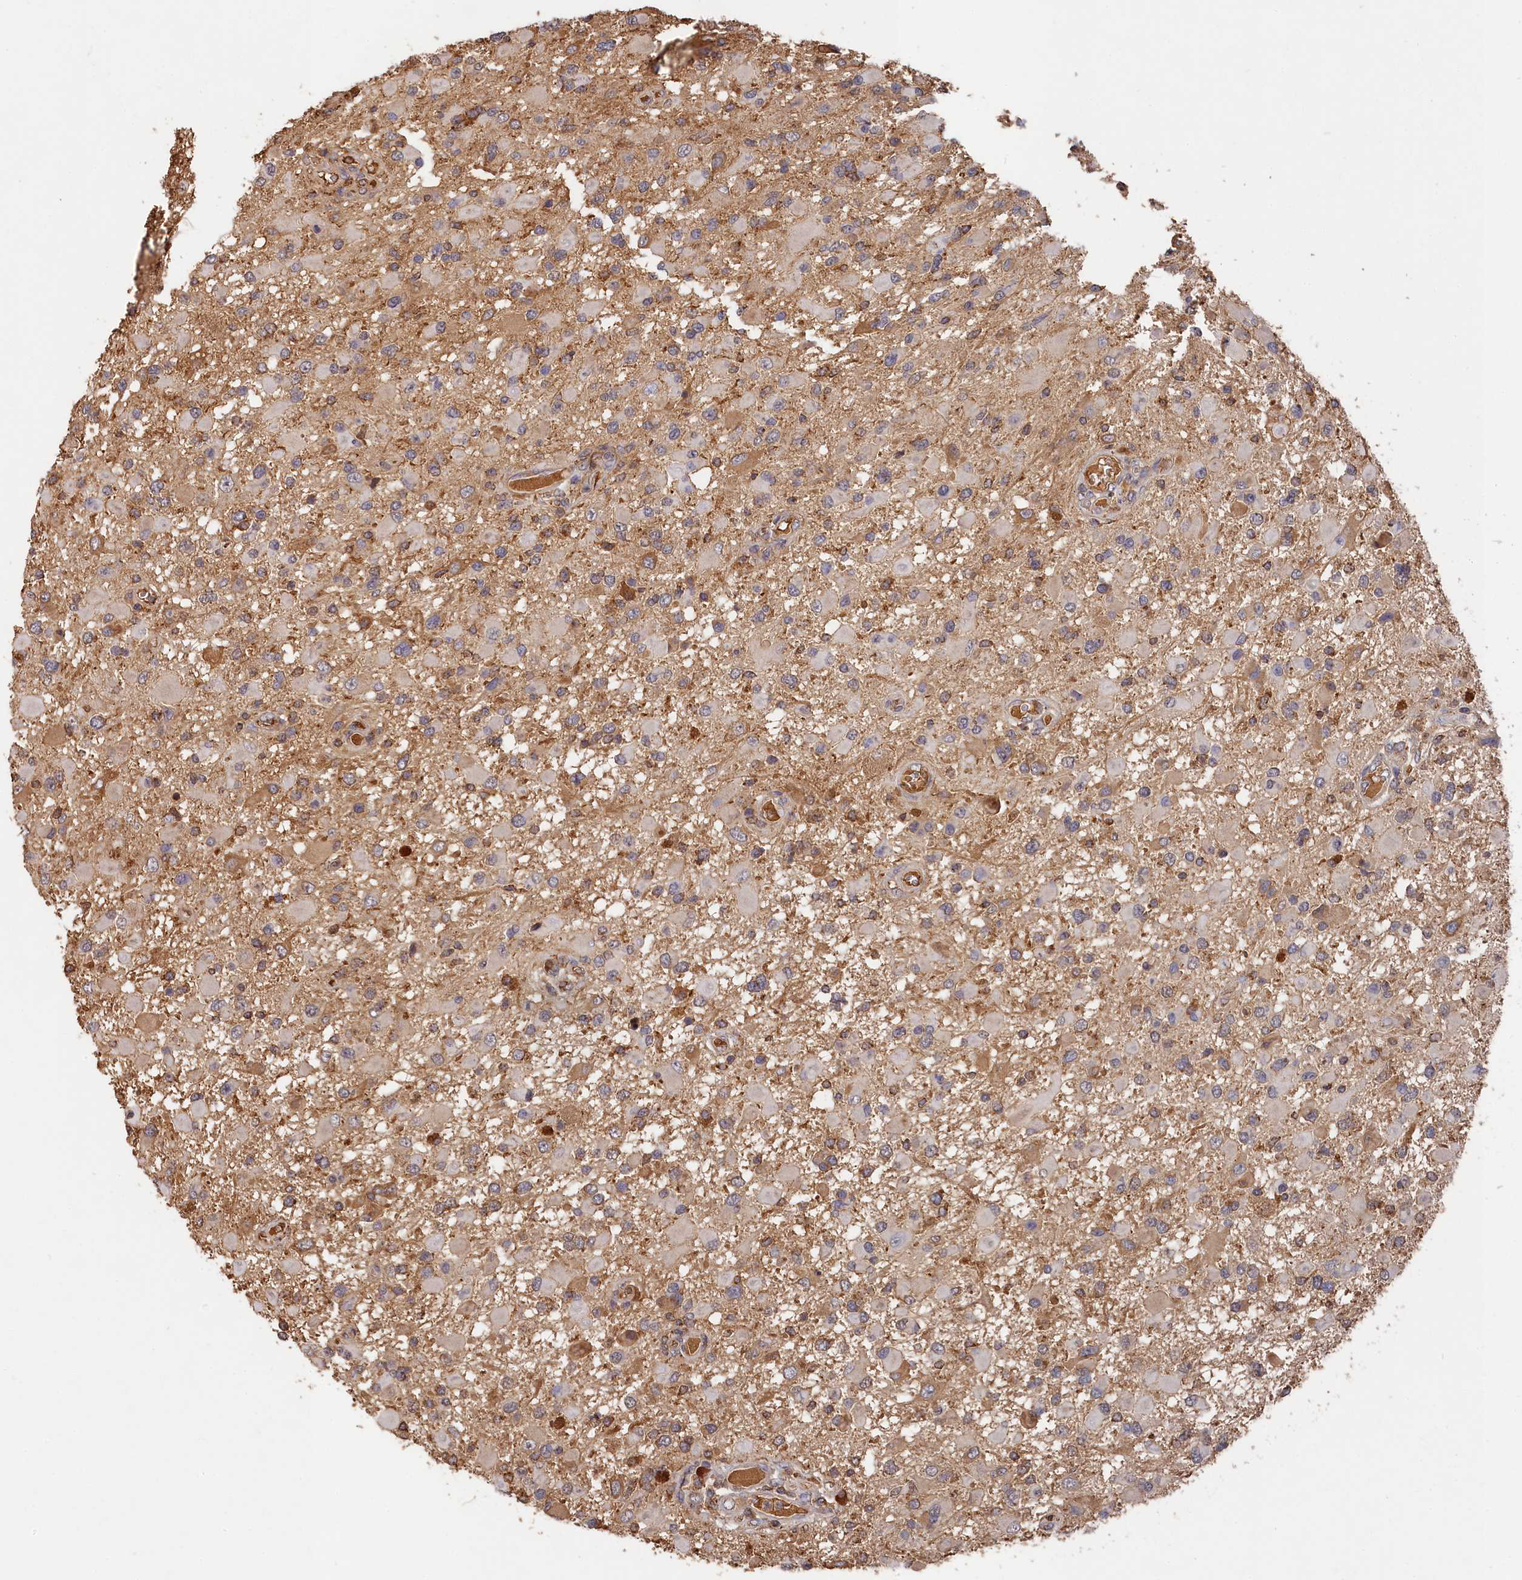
{"staining": {"intensity": "negative", "quantity": "none", "location": "none"}, "tissue": "glioma", "cell_type": "Tumor cells", "image_type": "cancer", "snomed": [{"axis": "morphology", "description": "Glioma, malignant, High grade"}, {"axis": "topography", "description": "Brain"}], "caption": "The photomicrograph shows no significant expression in tumor cells of malignant glioma (high-grade).", "gene": "DHRS11", "patient": {"sex": "male", "age": 53}}